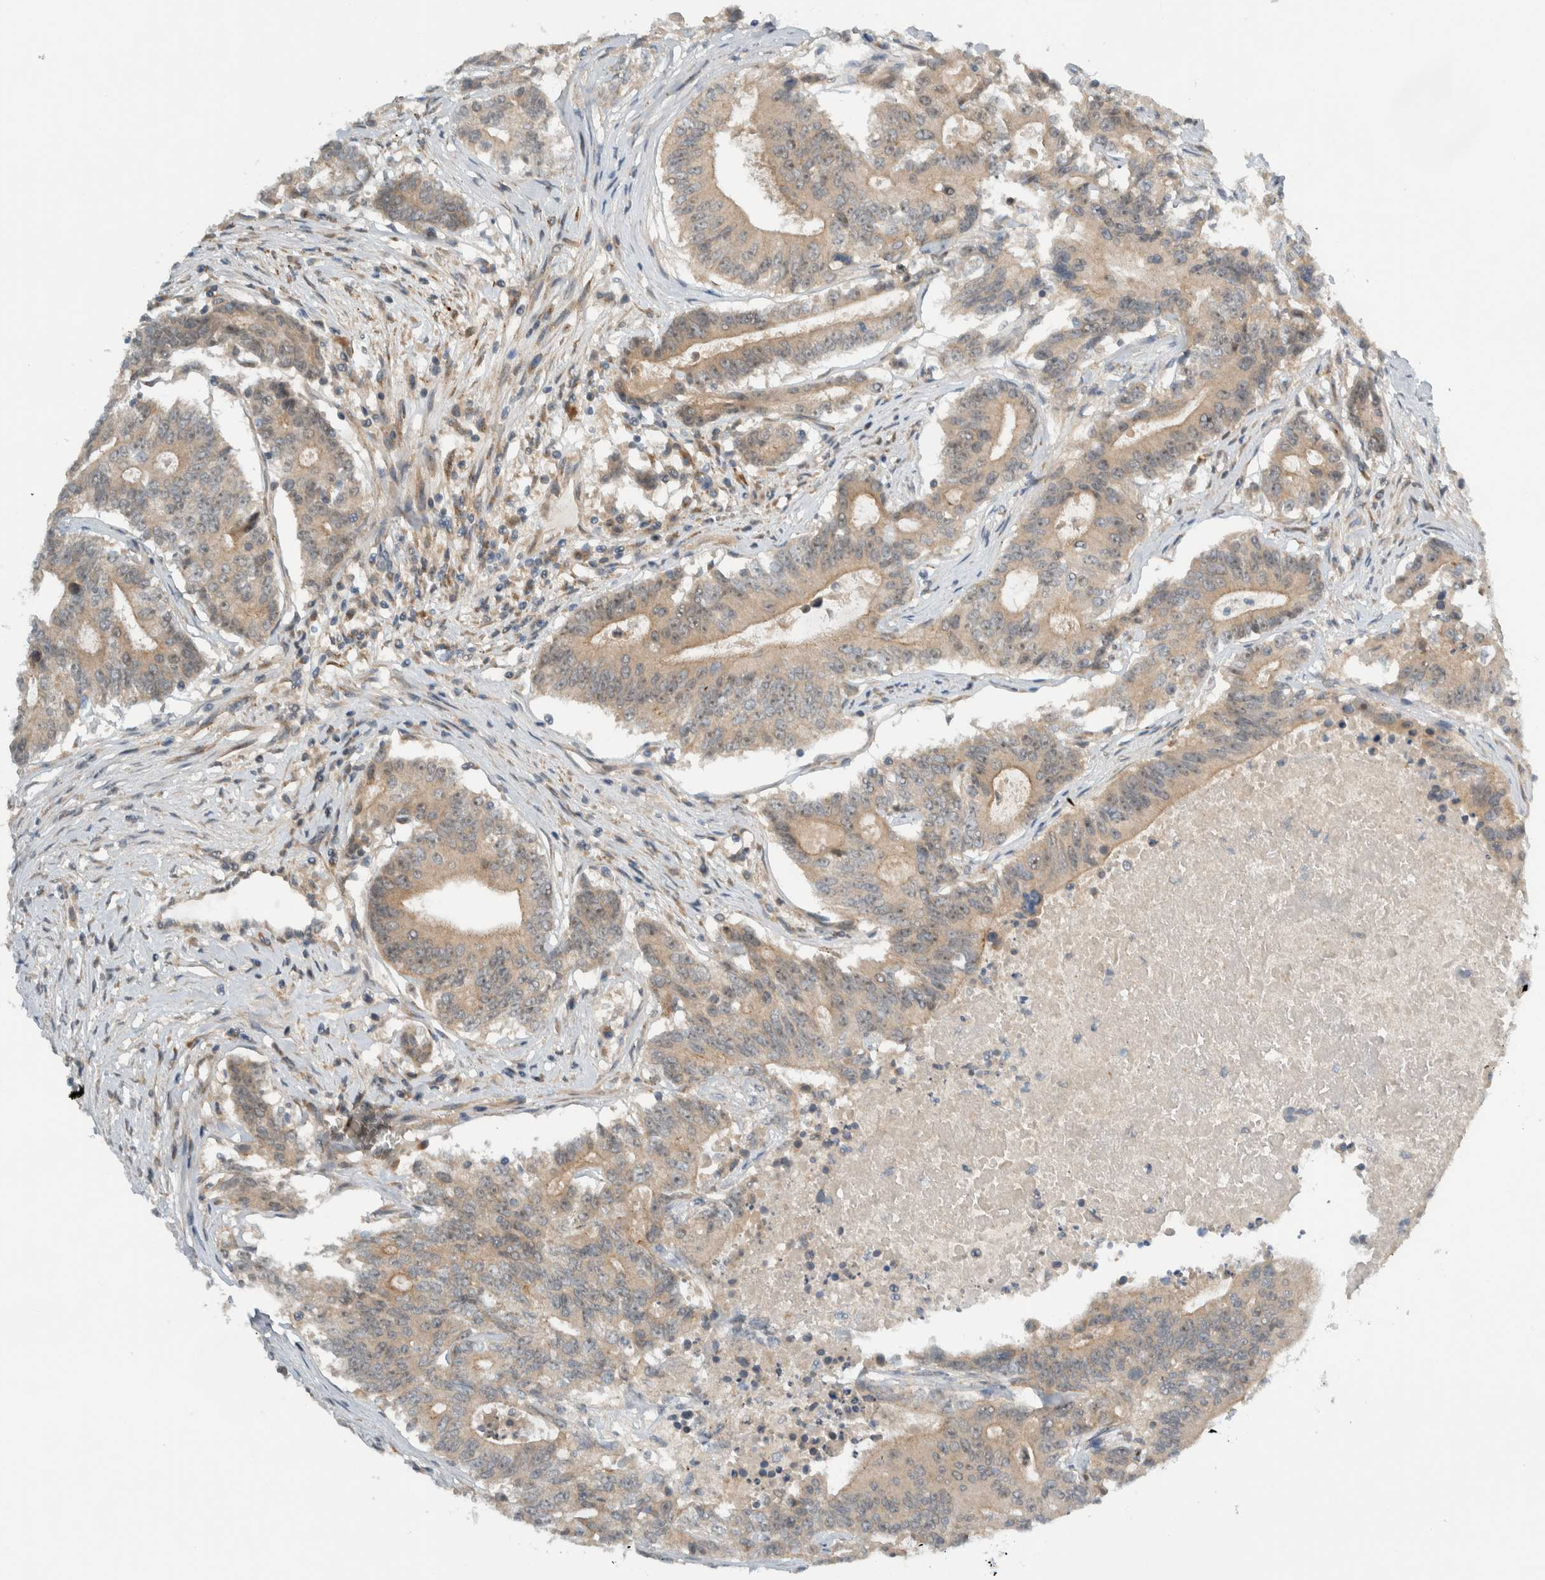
{"staining": {"intensity": "weak", "quantity": ">75%", "location": "cytoplasmic/membranous,nuclear"}, "tissue": "colorectal cancer", "cell_type": "Tumor cells", "image_type": "cancer", "snomed": [{"axis": "morphology", "description": "Adenocarcinoma, NOS"}, {"axis": "topography", "description": "Colon"}], "caption": "Tumor cells exhibit weak cytoplasmic/membranous and nuclear positivity in approximately >75% of cells in adenocarcinoma (colorectal). (Stains: DAB in brown, nuclei in blue, Microscopy: brightfield microscopy at high magnification).", "gene": "MPRIP", "patient": {"sex": "female", "age": 77}}